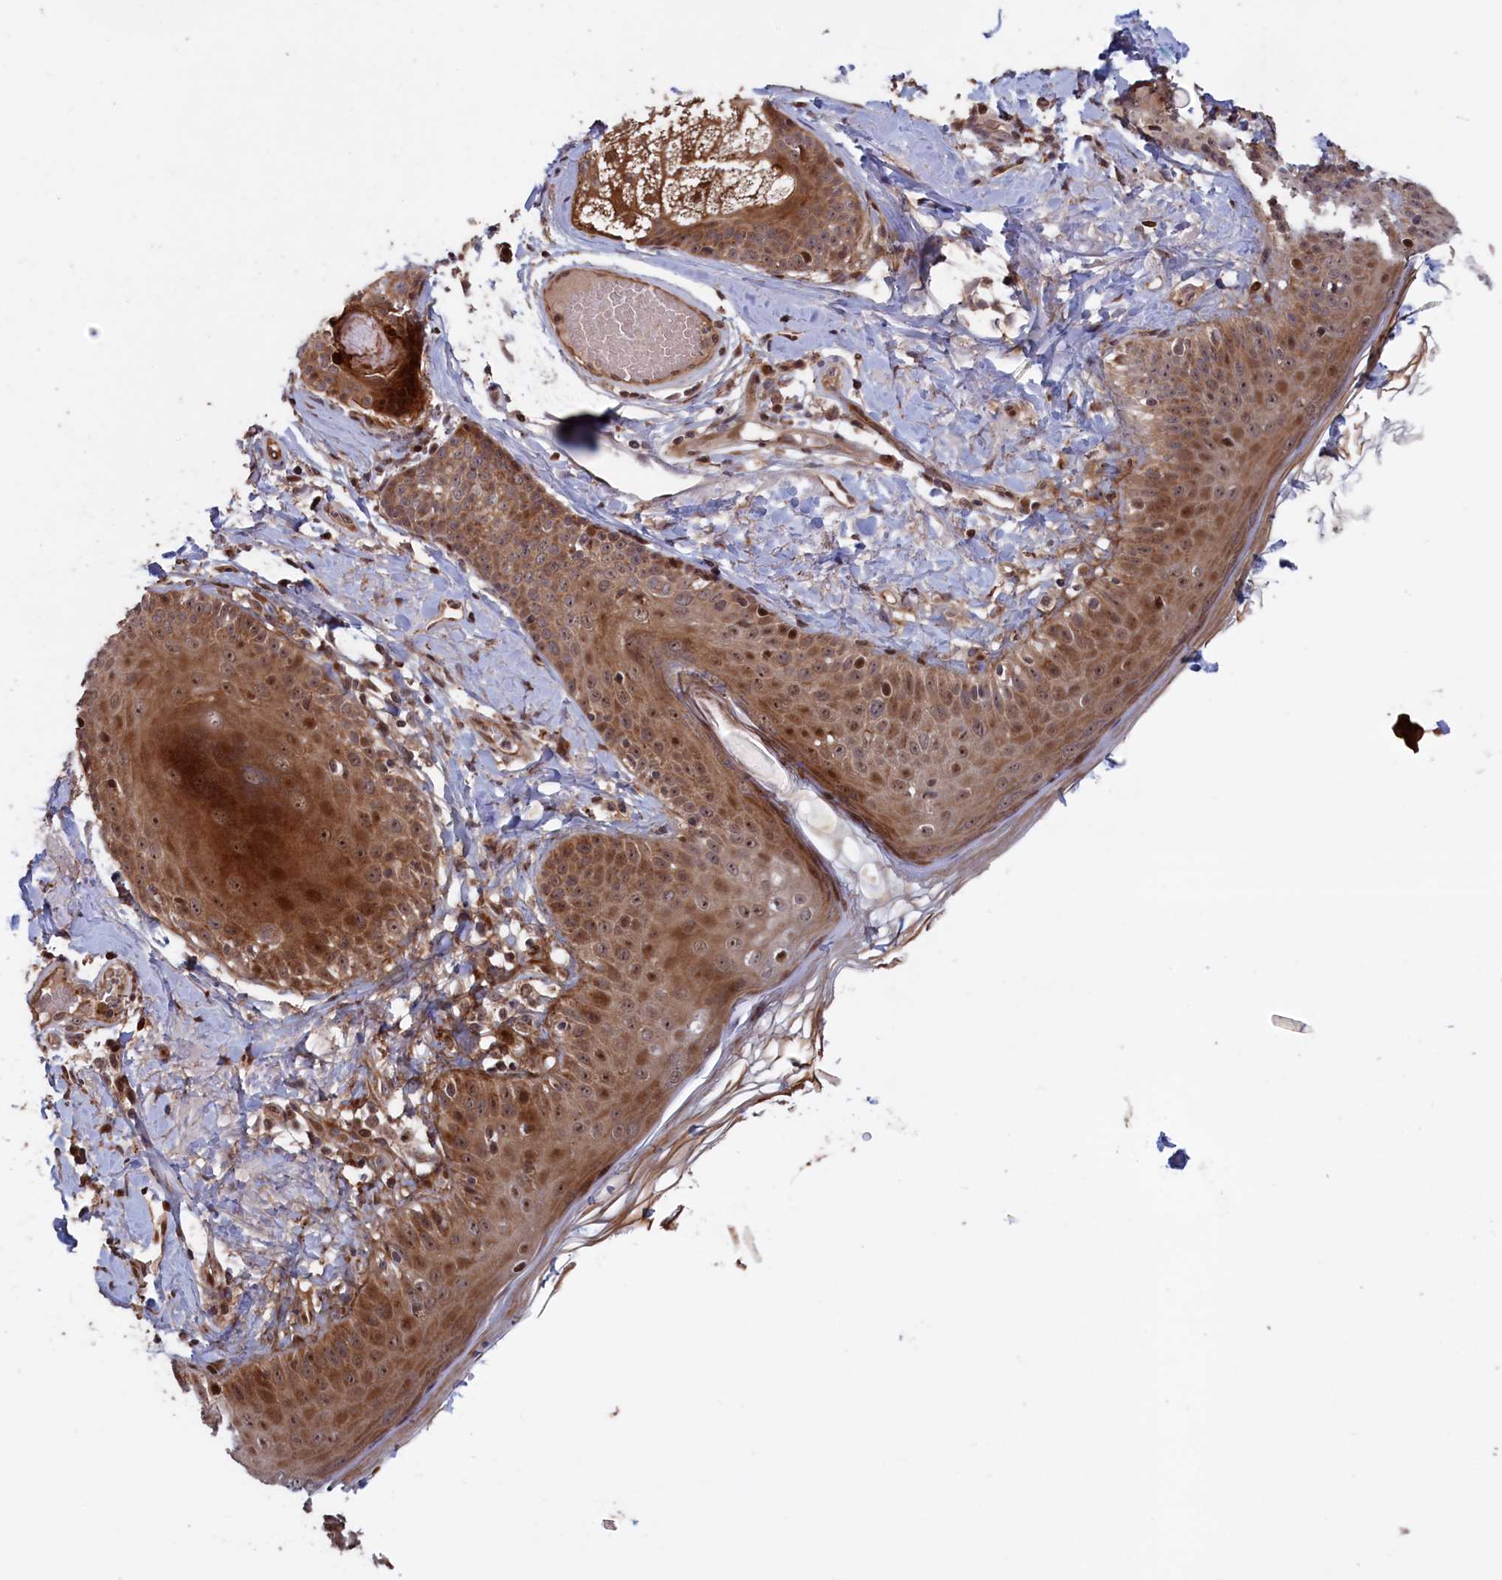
{"staining": {"intensity": "moderate", "quantity": ">75%", "location": "cytoplasmic/membranous,nuclear"}, "tissue": "skin cancer", "cell_type": "Tumor cells", "image_type": "cancer", "snomed": [{"axis": "morphology", "description": "Basal cell carcinoma"}, {"axis": "topography", "description": "Skin"}], "caption": "Skin cancer stained for a protein (brown) exhibits moderate cytoplasmic/membranous and nuclear positive positivity in about >75% of tumor cells.", "gene": "LSG1", "patient": {"sex": "male", "age": 62}}